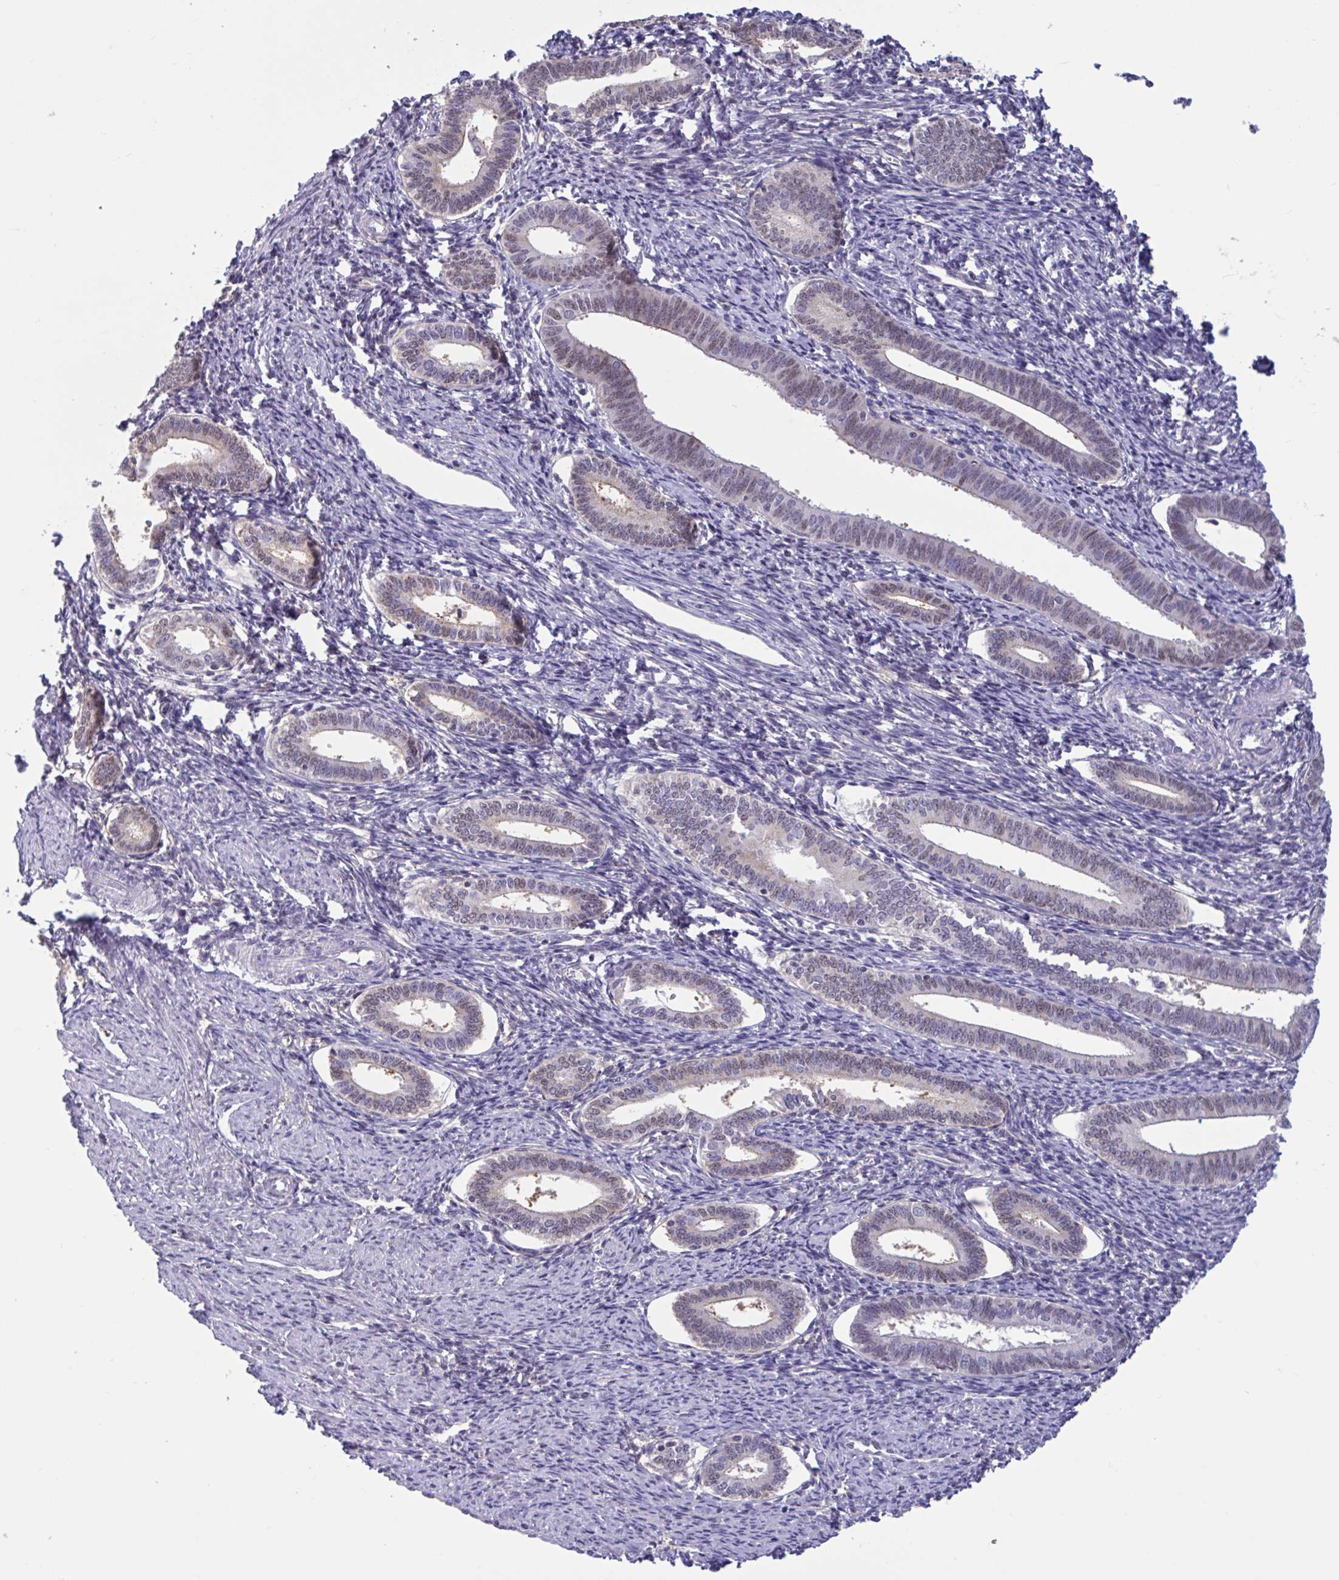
{"staining": {"intensity": "negative", "quantity": "none", "location": "none"}, "tissue": "endometrium", "cell_type": "Cells in endometrial stroma", "image_type": "normal", "snomed": [{"axis": "morphology", "description": "Normal tissue, NOS"}, {"axis": "topography", "description": "Endometrium"}], "caption": "IHC image of normal human endometrium stained for a protein (brown), which shows no staining in cells in endometrial stroma.", "gene": "RBL1", "patient": {"sex": "female", "age": 41}}